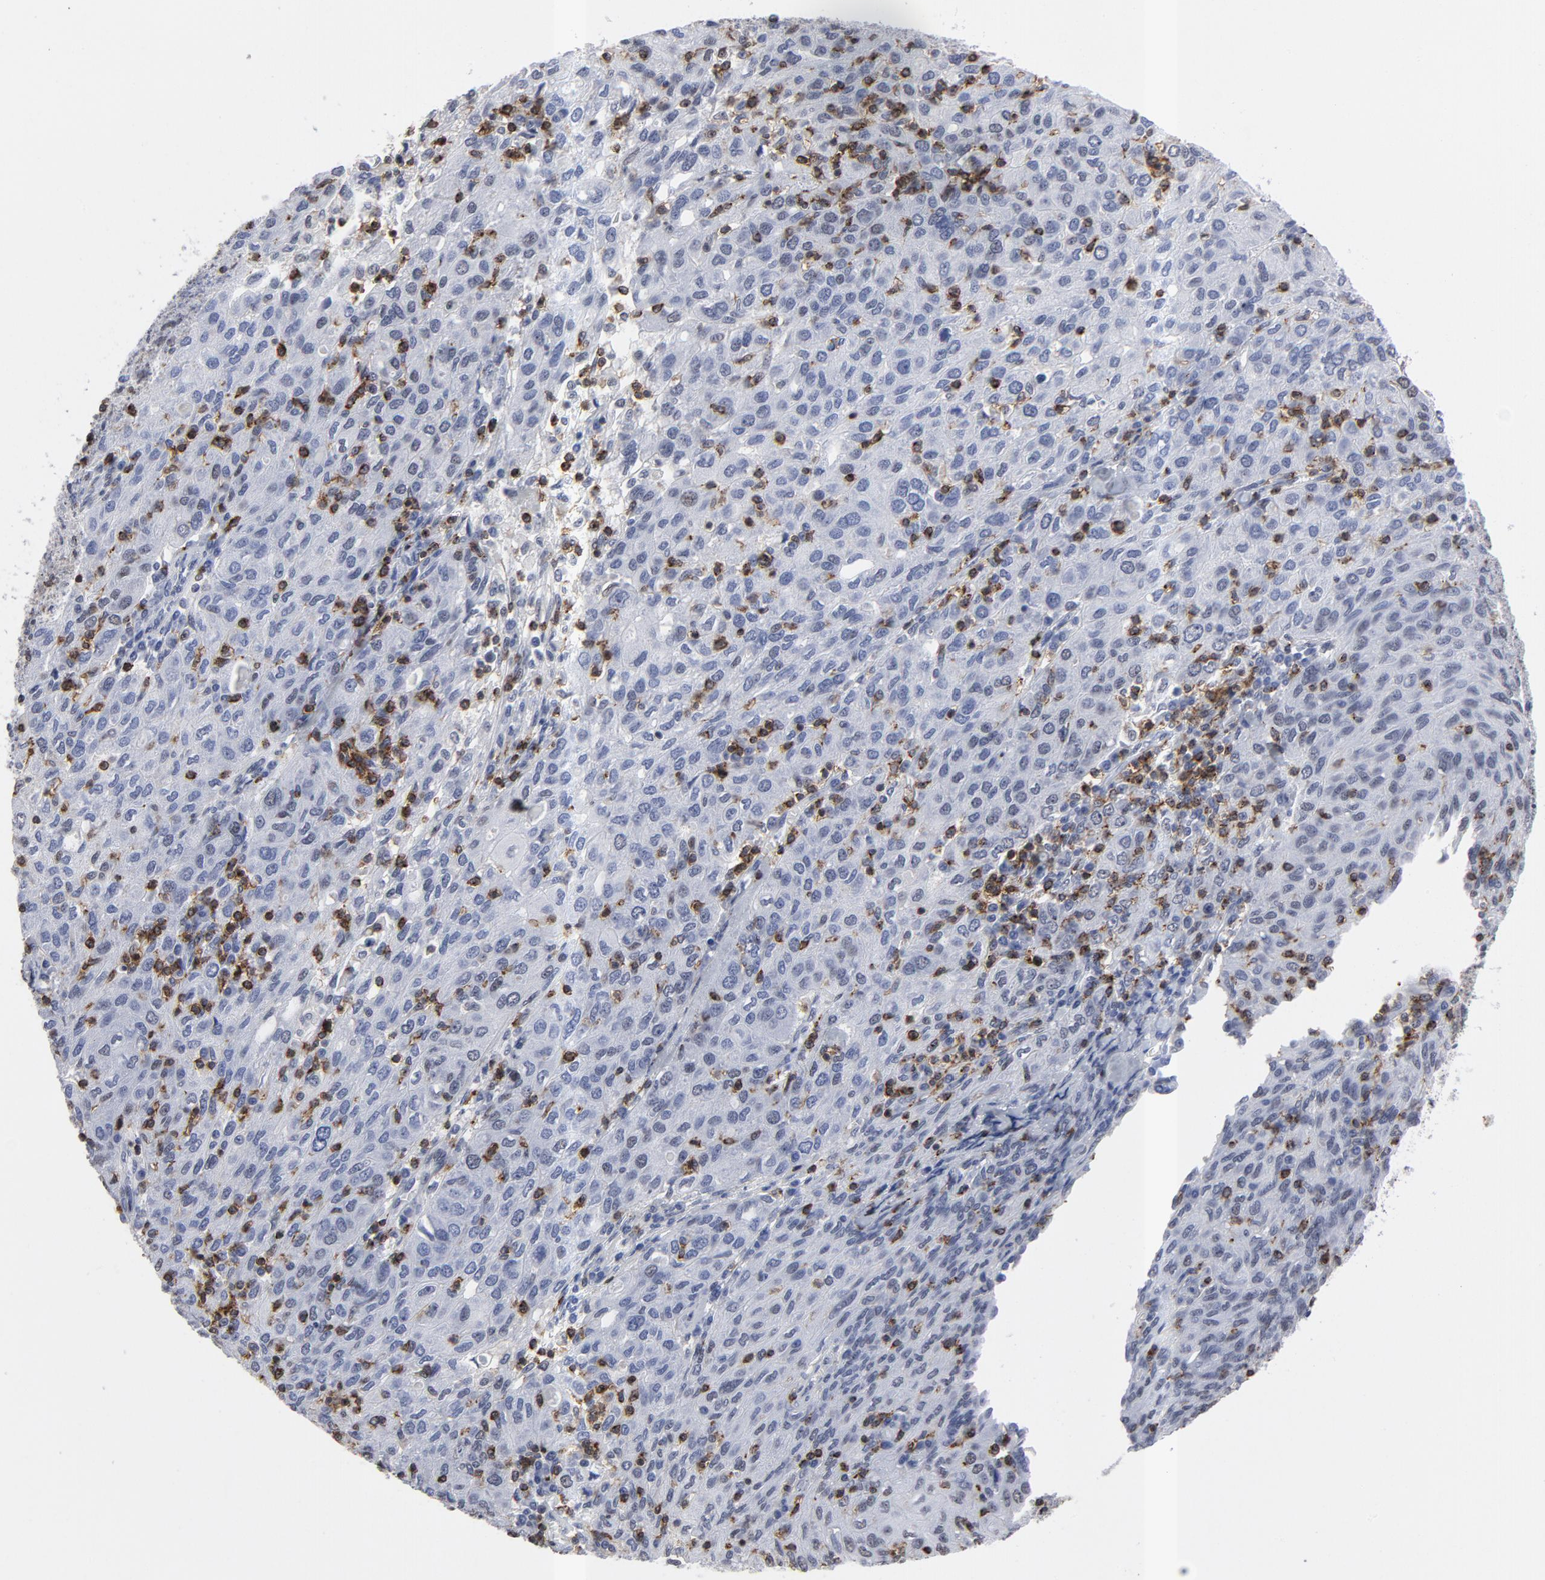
{"staining": {"intensity": "negative", "quantity": "none", "location": "none"}, "tissue": "ovarian cancer", "cell_type": "Tumor cells", "image_type": "cancer", "snomed": [{"axis": "morphology", "description": "Carcinoma, endometroid"}, {"axis": "topography", "description": "Ovary"}], "caption": "Ovarian cancer (endometroid carcinoma) stained for a protein using IHC exhibits no positivity tumor cells.", "gene": "CD2", "patient": {"sex": "female", "age": 50}}